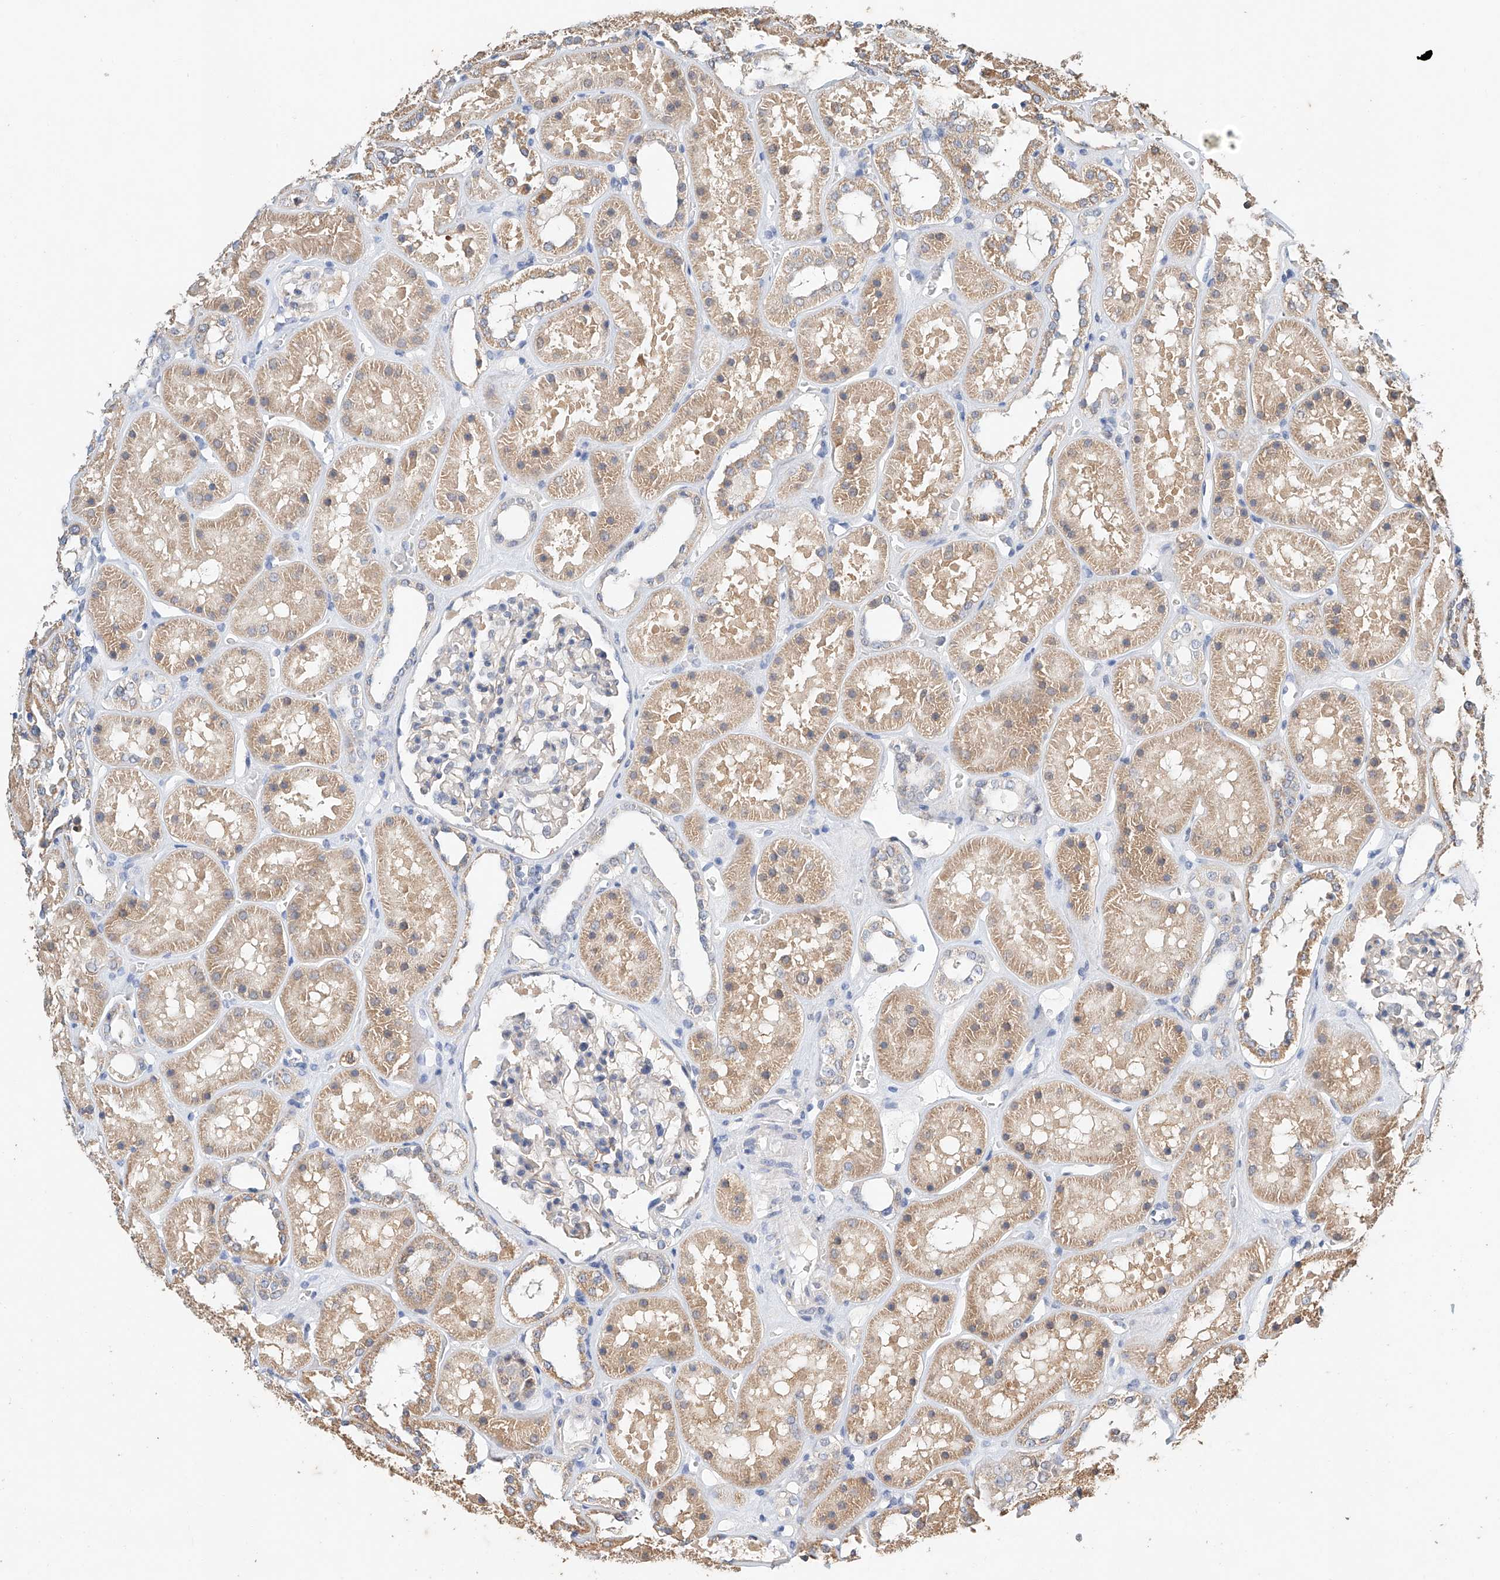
{"staining": {"intensity": "negative", "quantity": "none", "location": "none"}, "tissue": "kidney", "cell_type": "Cells in glomeruli", "image_type": "normal", "snomed": [{"axis": "morphology", "description": "Normal tissue, NOS"}, {"axis": "topography", "description": "Kidney"}], "caption": "A micrograph of human kidney is negative for staining in cells in glomeruli. (DAB (3,3'-diaminobenzidine) immunohistochemistry with hematoxylin counter stain).", "gene": "CTDP1", "patient": {"sex": "female", "age": 41}}